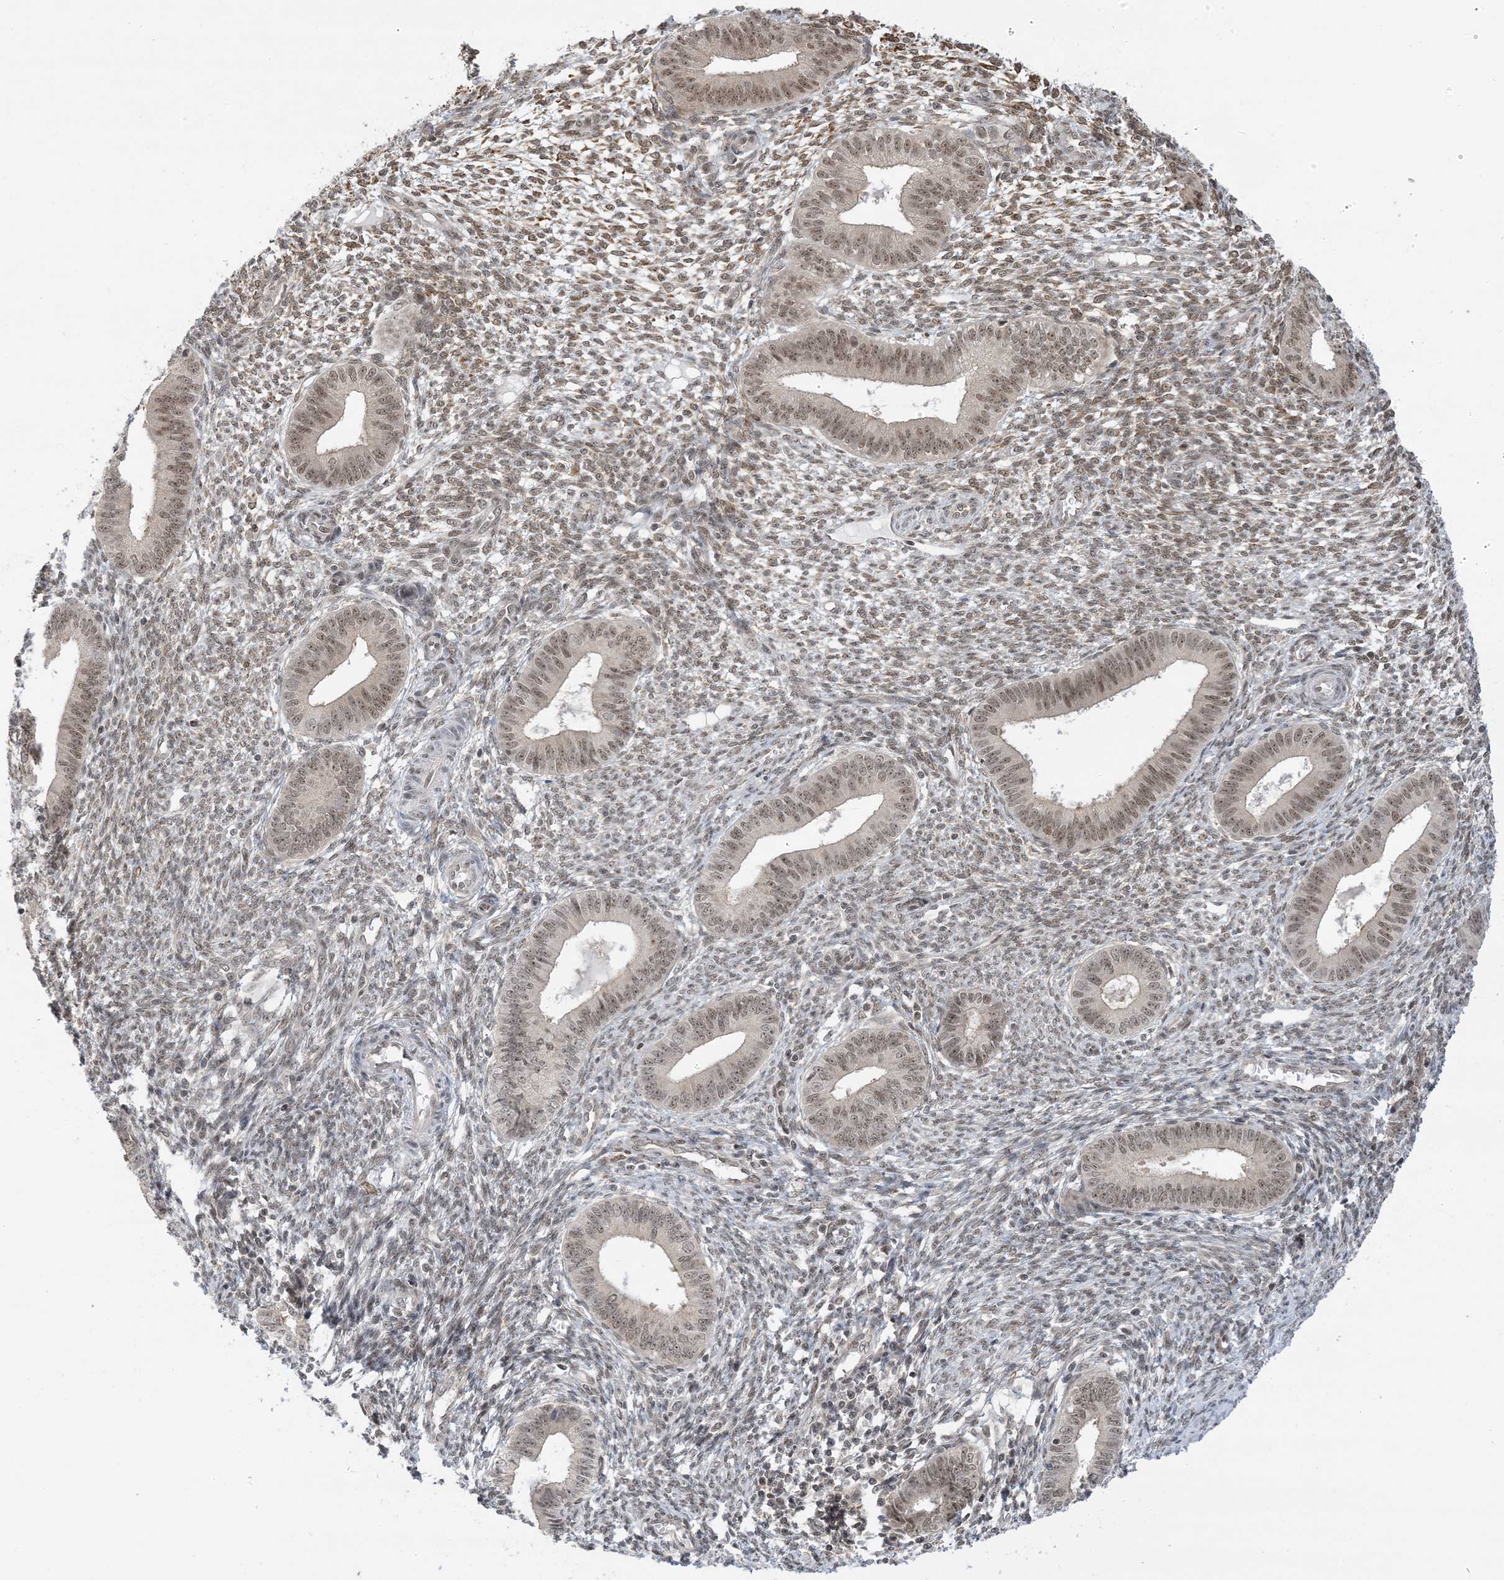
{"staining": {"intensity": "moderate", "quantity": "25%-75%", "location": "nuclear"}, "tissue": "endometrium", "cell_type": "Cells in endometrial stroma", "image_type": "normal", "snomed": [{"axis": "morphology", "description": "Normal tissue, NOS"}, {"axis": "topography", "description": "Endometrium"}], "caption": "The micrograph reveals immunohistochemical staining of benign endometrium. There is moderate nuclear staining is identified in about 25%-75% of cells in endometrial stroma.", "gene": "ZNF740", "patient": {"sex": "female", "age": 46}}